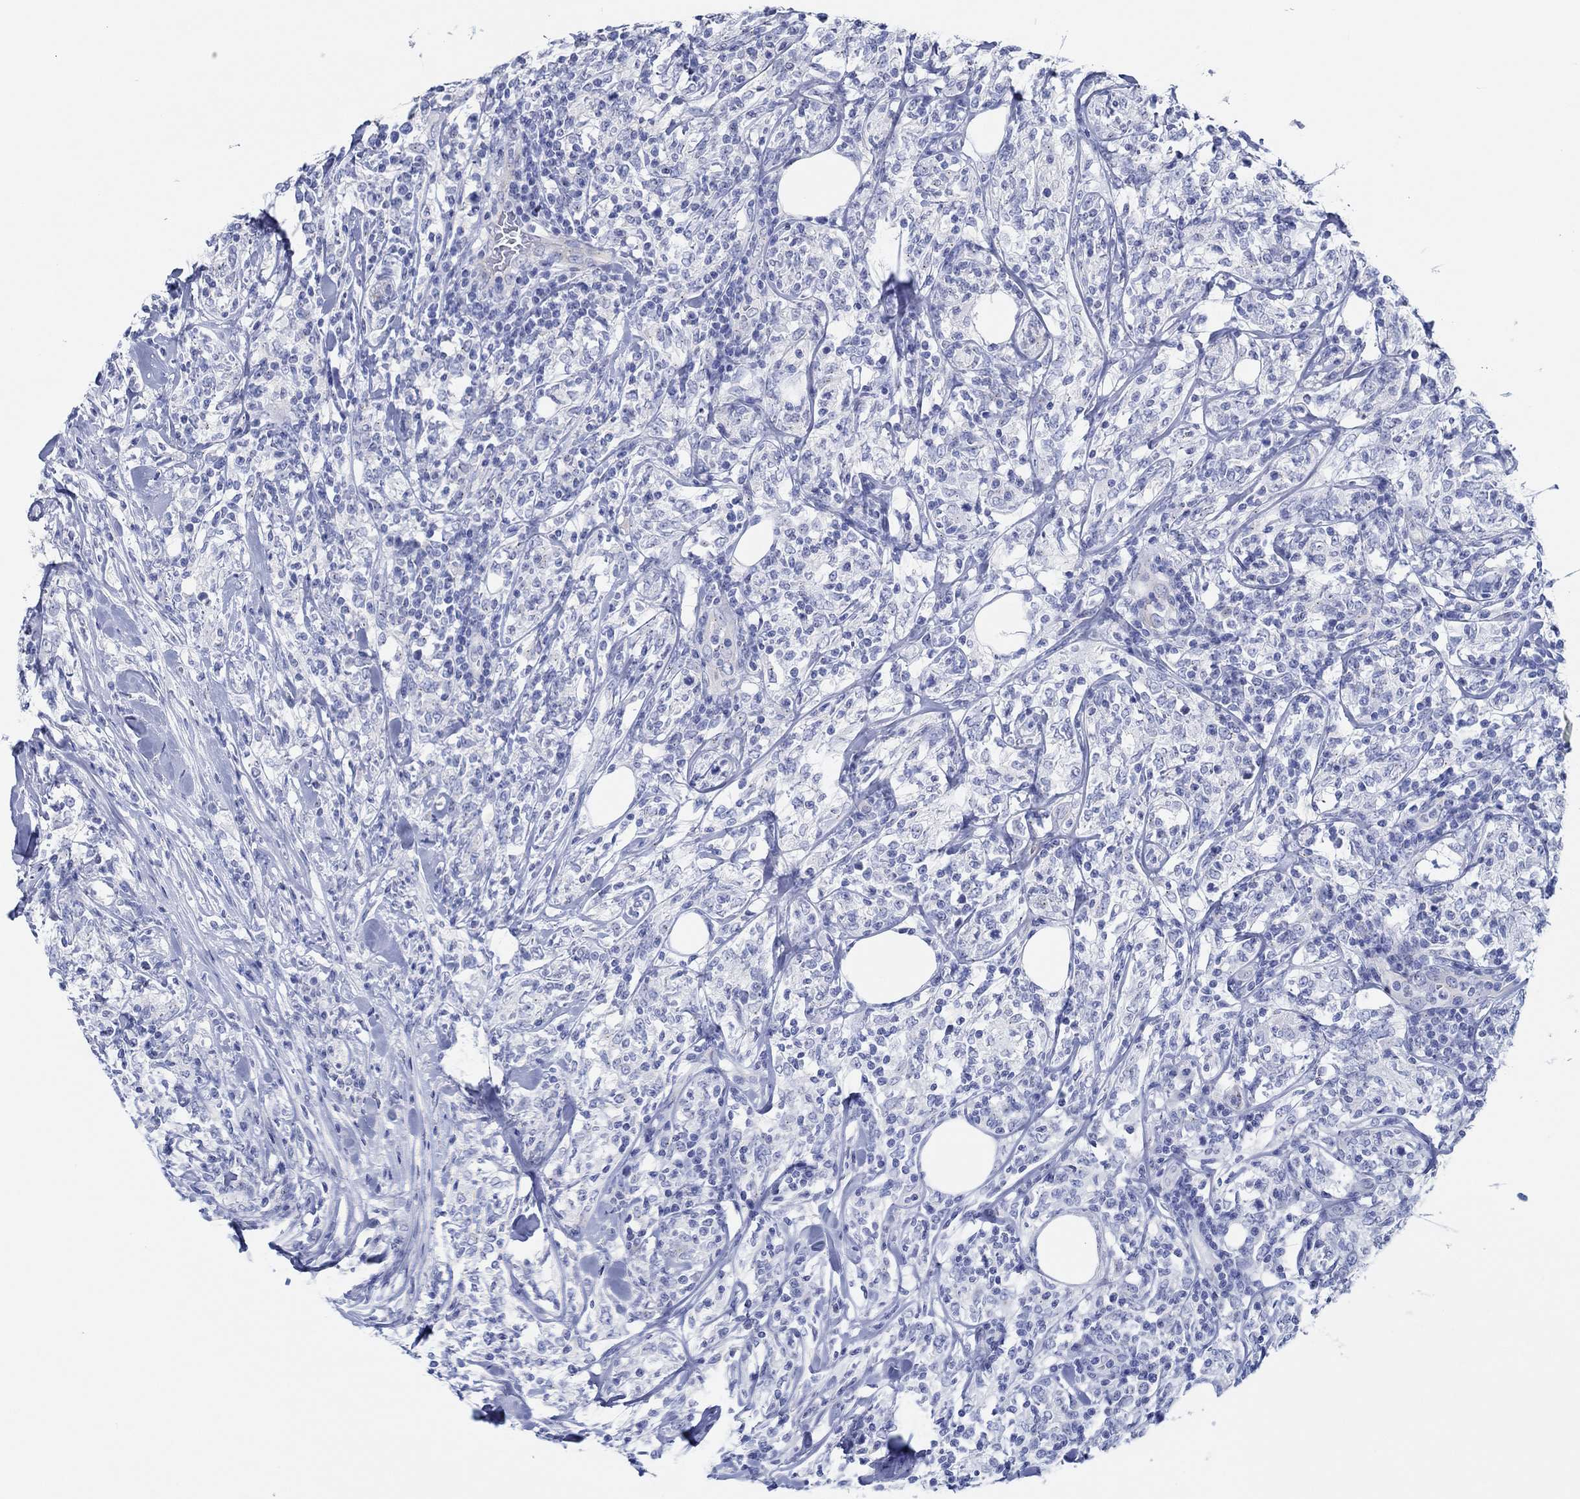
{"staining": {"intensity": "negative", "quantity": "none", "location": "none"}, "tissue": "lymphoma", "cell_type": "Tumor cells", "image_type": "cancer", "snomed": [{"axis": "morphology", "description": "Malignant lymphoma, non-Hodgkin's type, High grade"}, {"axis": "topography", "description": "Lymph node"}], "caption": "High power microscopy histopathology image of an immunohistochemistry image of lymphoma, revealing no significant positivity in tumor cells.", "gene": "IGFBP6", "patient": {"sex": "female", "age": 84}}